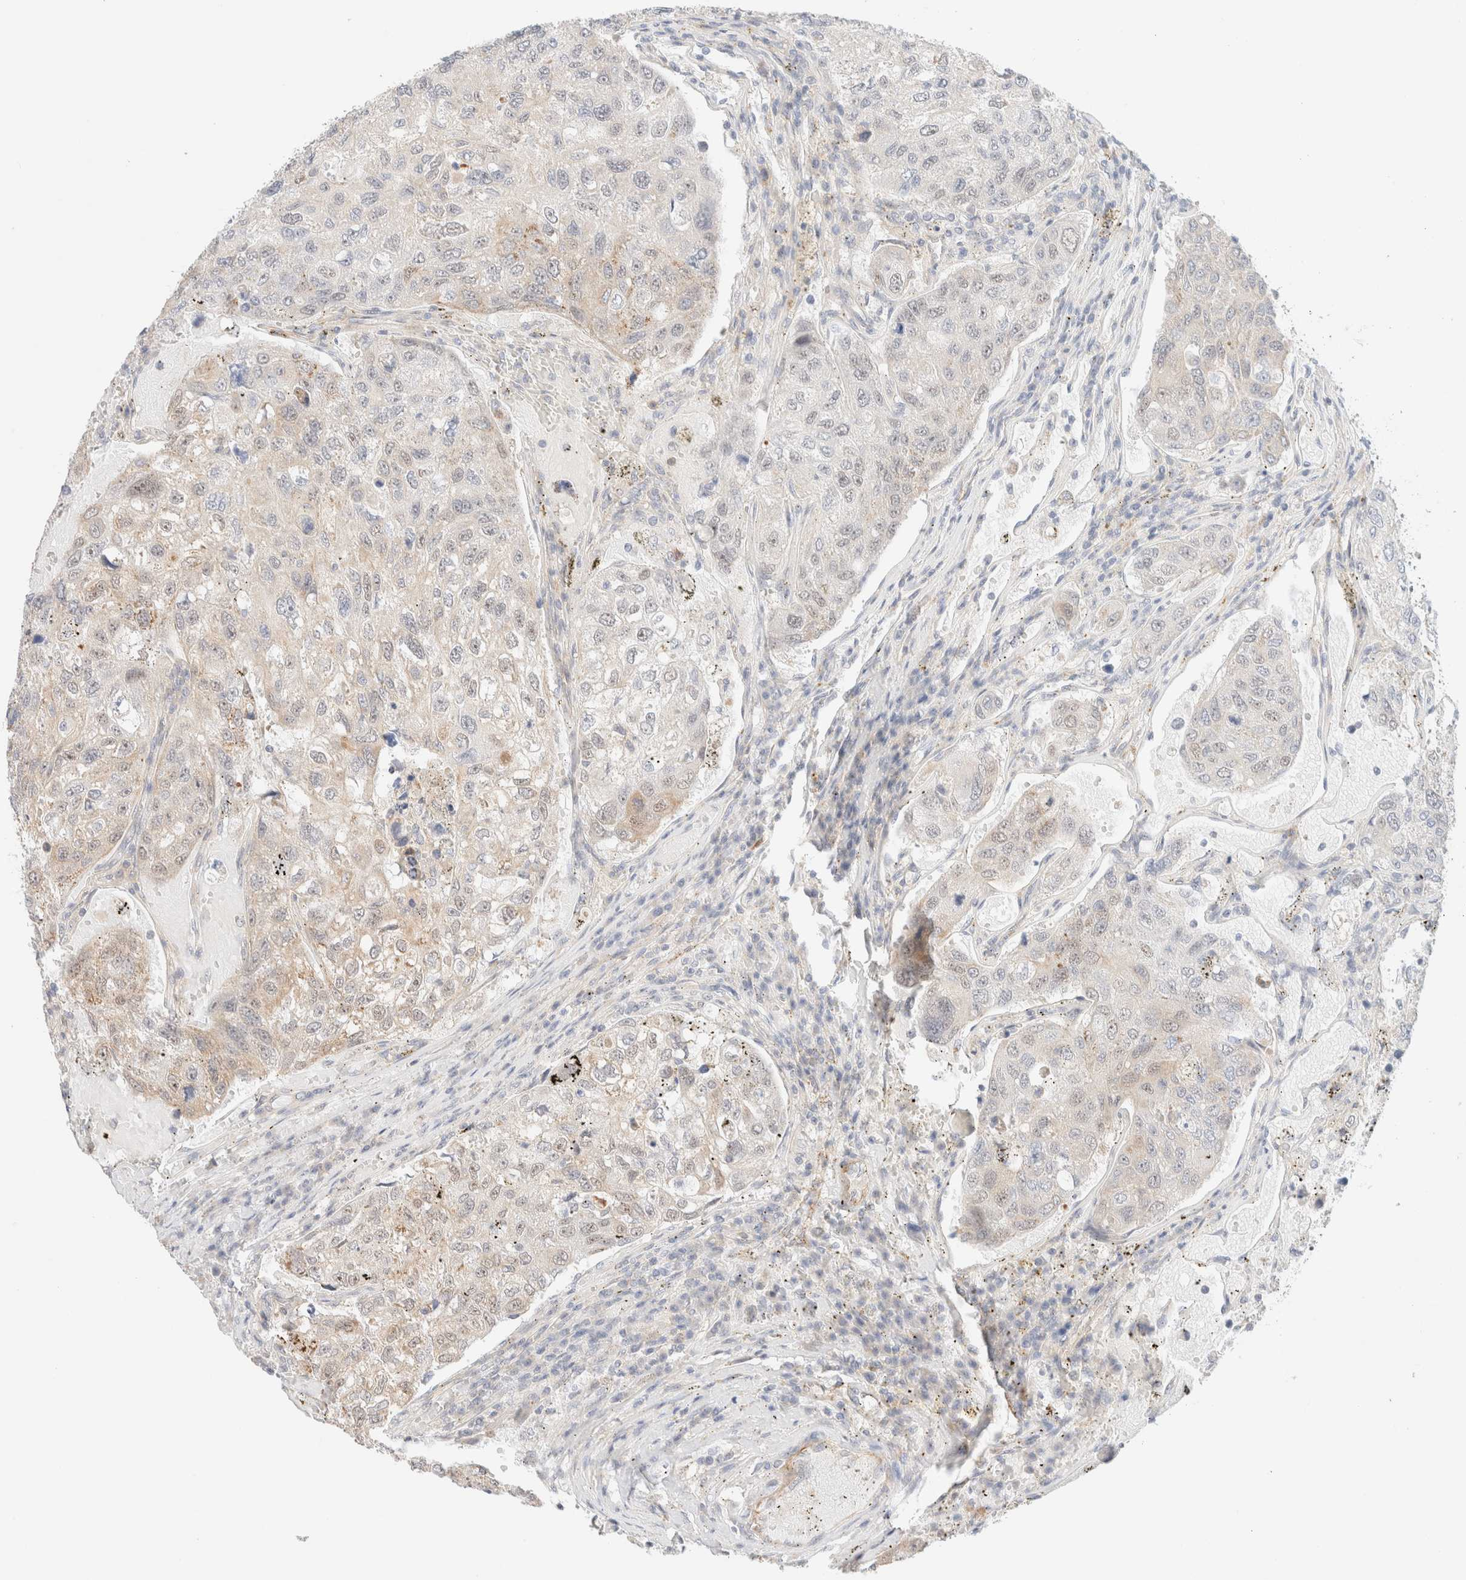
{"staining": {"intensity": "weak", "quantity": "<25%", "location": "cytoplasmic/membranous"}, "tissue": "urothelial cancer", "cell_type": "Tumor cells", "image_type": "cancer", "snomed": [{"axis": "morphology", "description": "Urothelial carcinoma, High grade"}, {"axis": "topography", "description": "Lymph node"}, {"axis": "topography", "description": "Urinary bladder"}], "caption": "A high-resolution image shows immunohistochemistry (IHC) staining of urothelial cancer, which exhibits no significant positivity in tumor cells.", "gene": "UNC13B", "patient": {"sex": "male", "age": 51}}